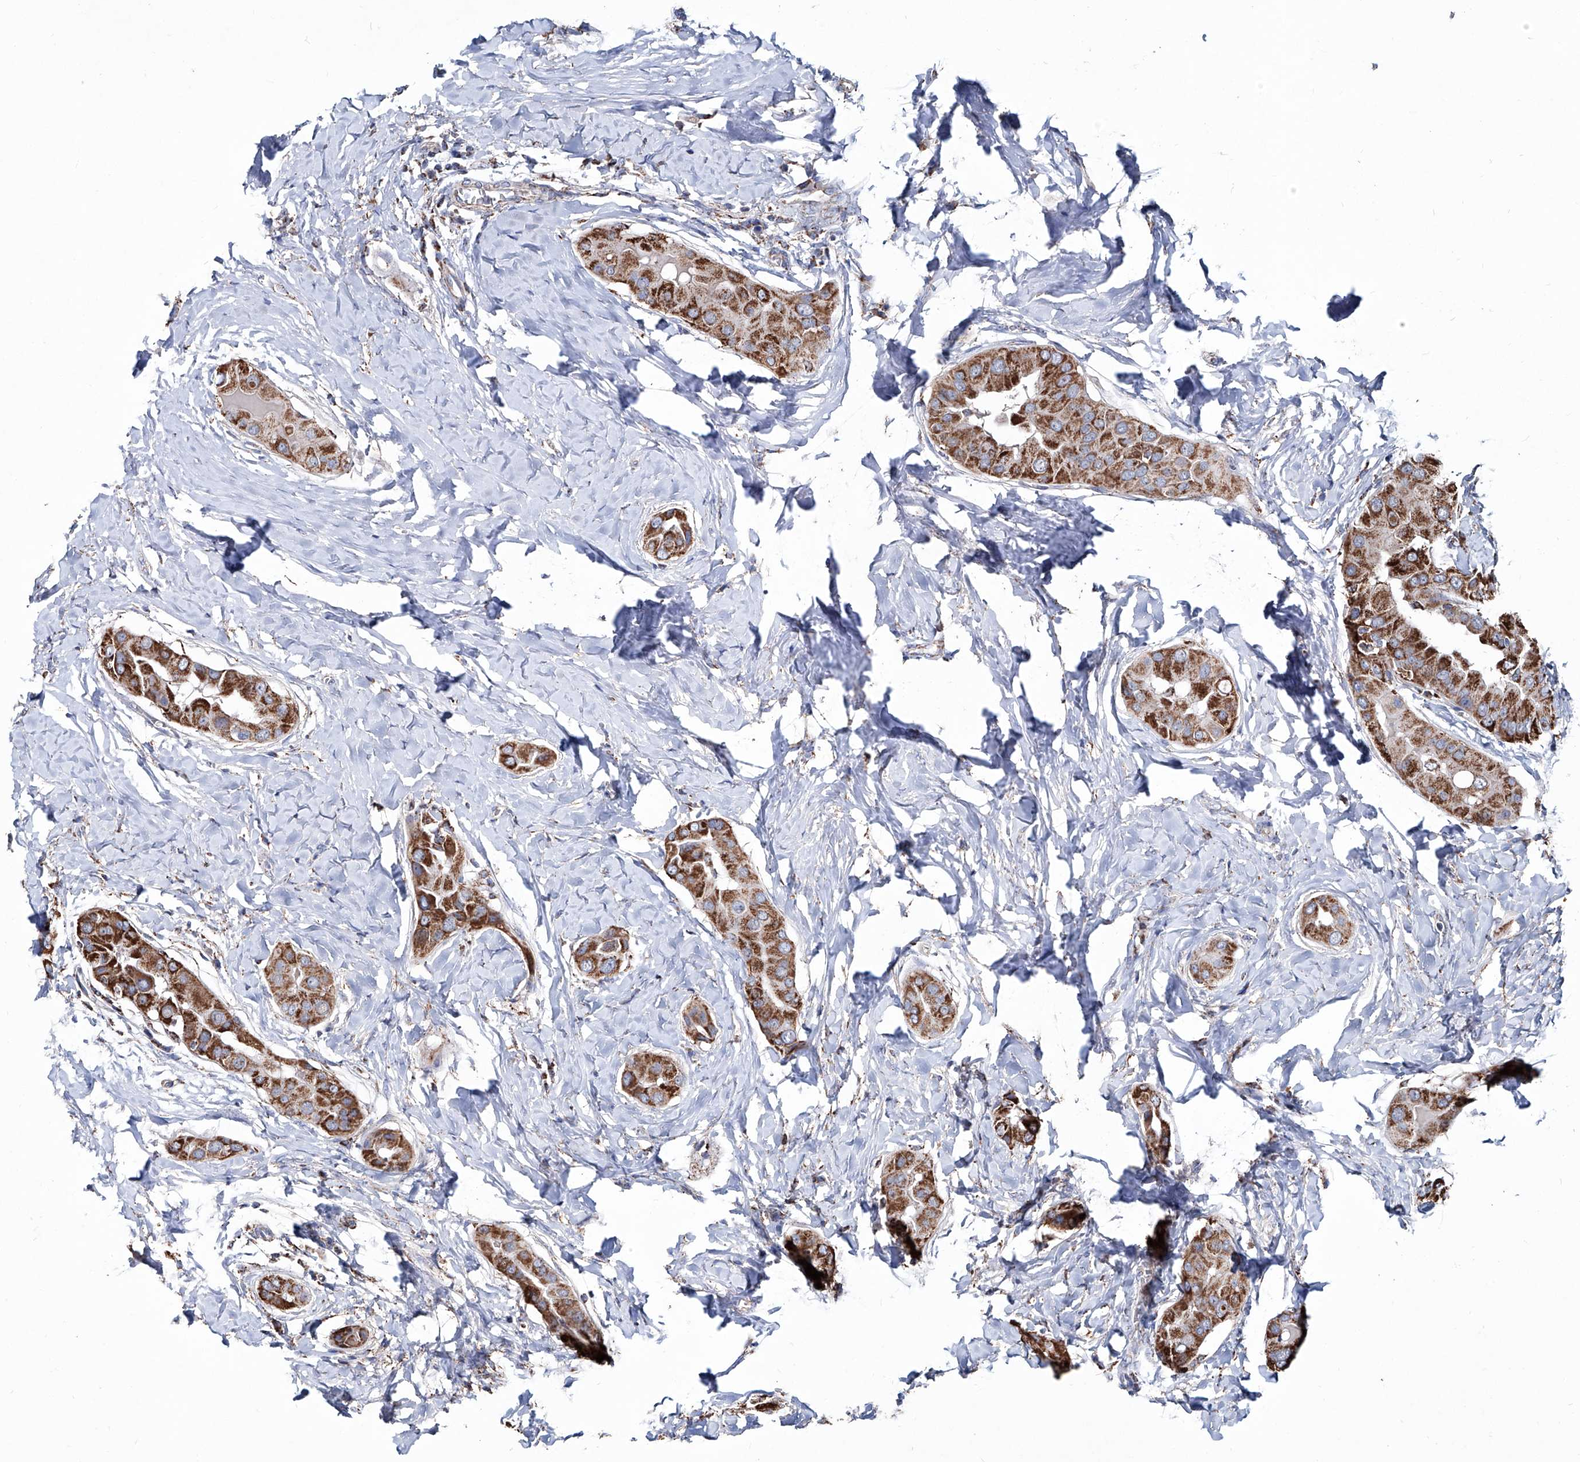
{"staining": {"intensity": "moderate", "quantity": ">75%", "location": "cytoplasmic/membranous"}, "tissue": "thyroid cancer", "cell_type": "Tumor cells", "image_type": "cancer", "snomed": [{"axis": "morphology", "description": "Papillary adenocarcinoma, NOS"}, {"axis": "topography", "description": "Thyroid gland"}], "caption": "The histopathology image displays staining of thyroid cancer (papillary adenocarcinoma), revealing moderate cytoplasmic/membranous protein positivity (brown color) within tumor cells.", "gene": "NHS", "patient": {"sex": "male", "age": 33}}